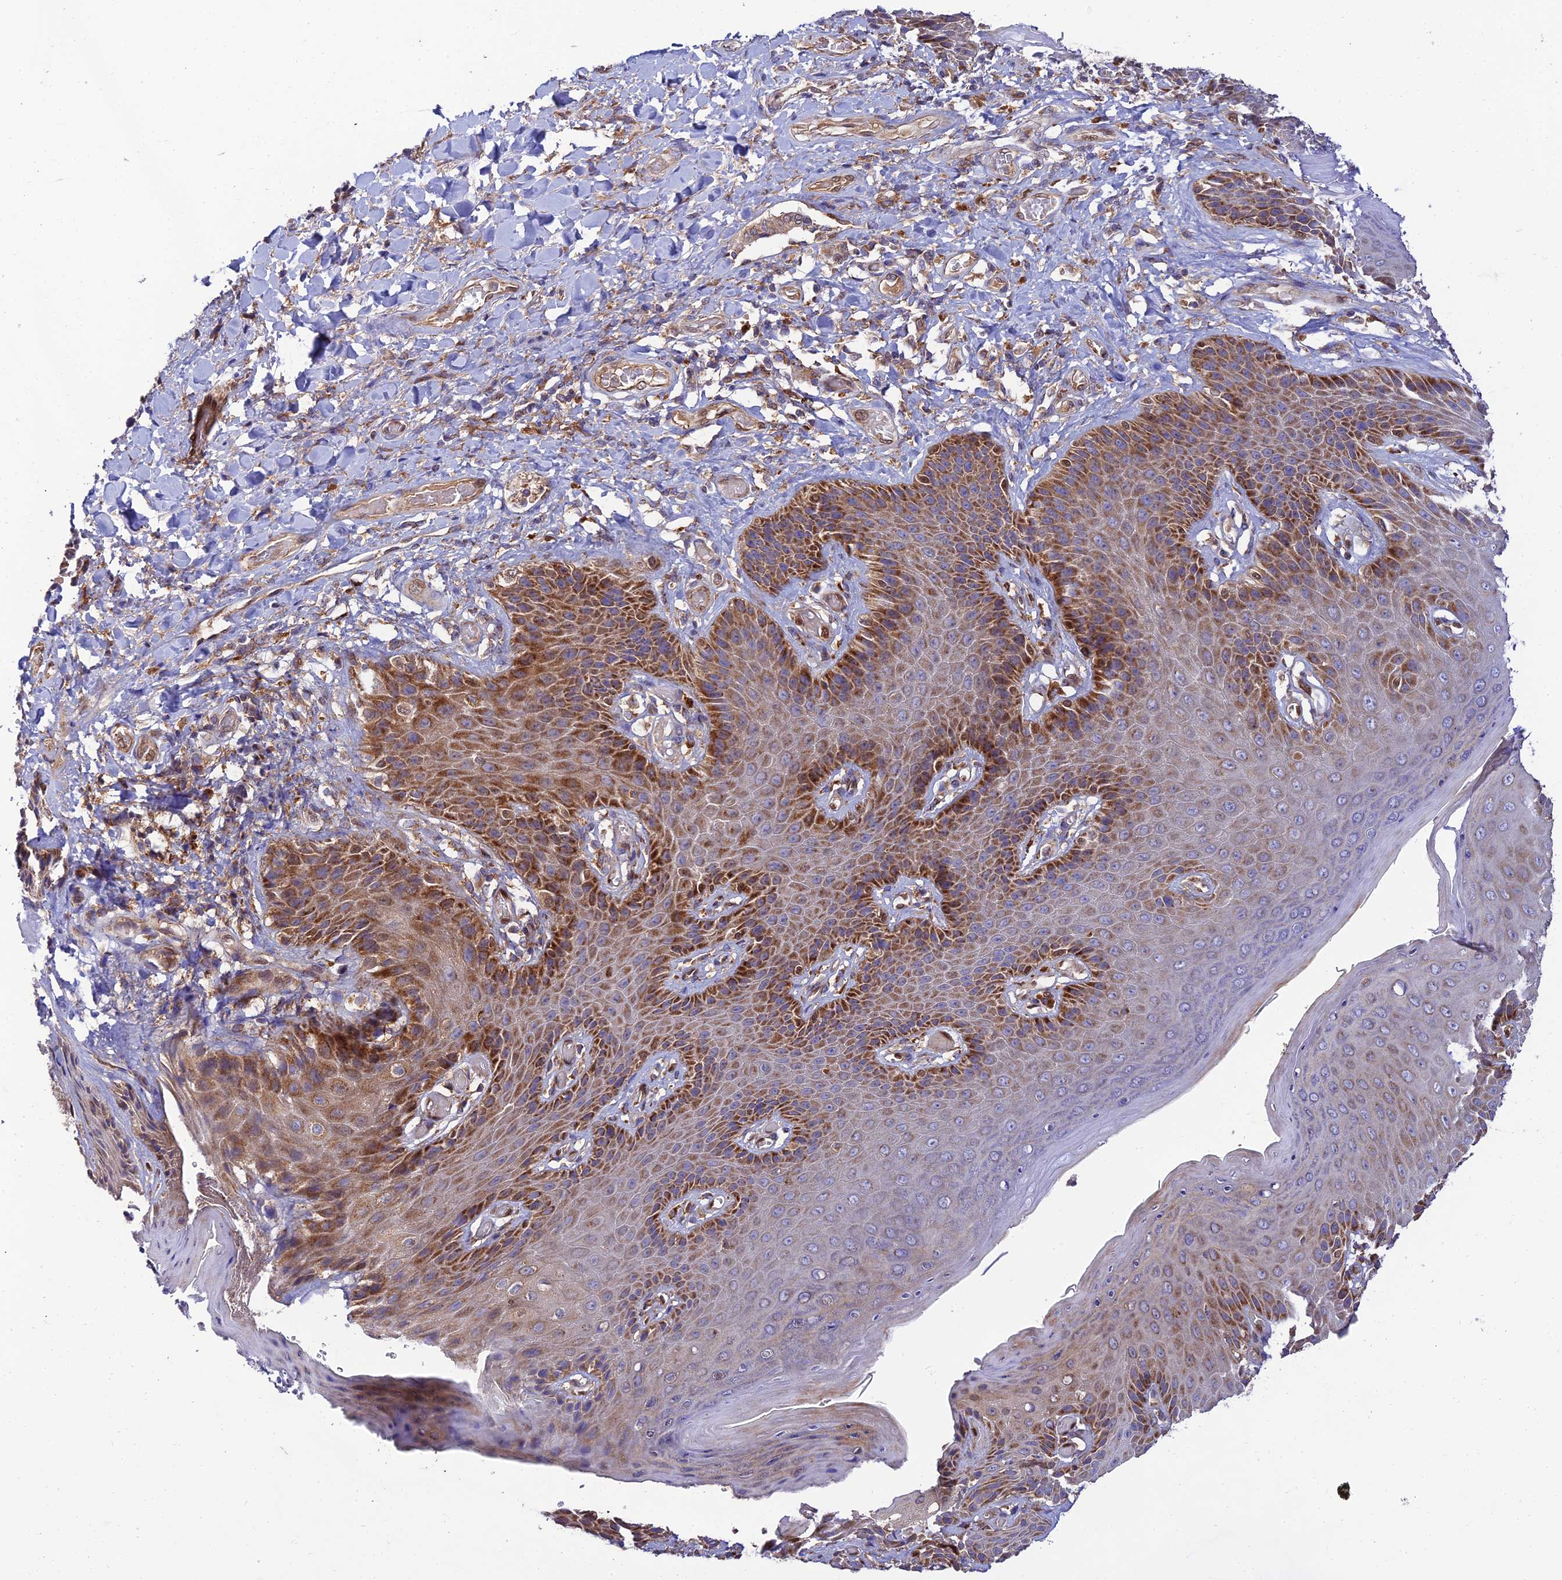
{"staining": {"intensity": "strong", "quantity": "25%-75%", "location": "cytoplasmic/membranous"}, "tissue": "skin", "cell_type": "Epidermal cells", "image_type": "normal", "snomed": [{"axis": "morphology", "description": "Normal tissue, NOS"}, {"axis": "topography", "description": "Anal"}], "caption": "DAB (3,3'-diaminobenzidine) immunohistochemical staining of normal human skin demonstrates strong cytoplasmic/membranous protein positivity in approximately 25%-75% of epidermal cells. The protein is shown in brown color, while the nuclei are stained blue.", "gene": "PODNL1", "patient": {"sex": "female", "age": 89}}